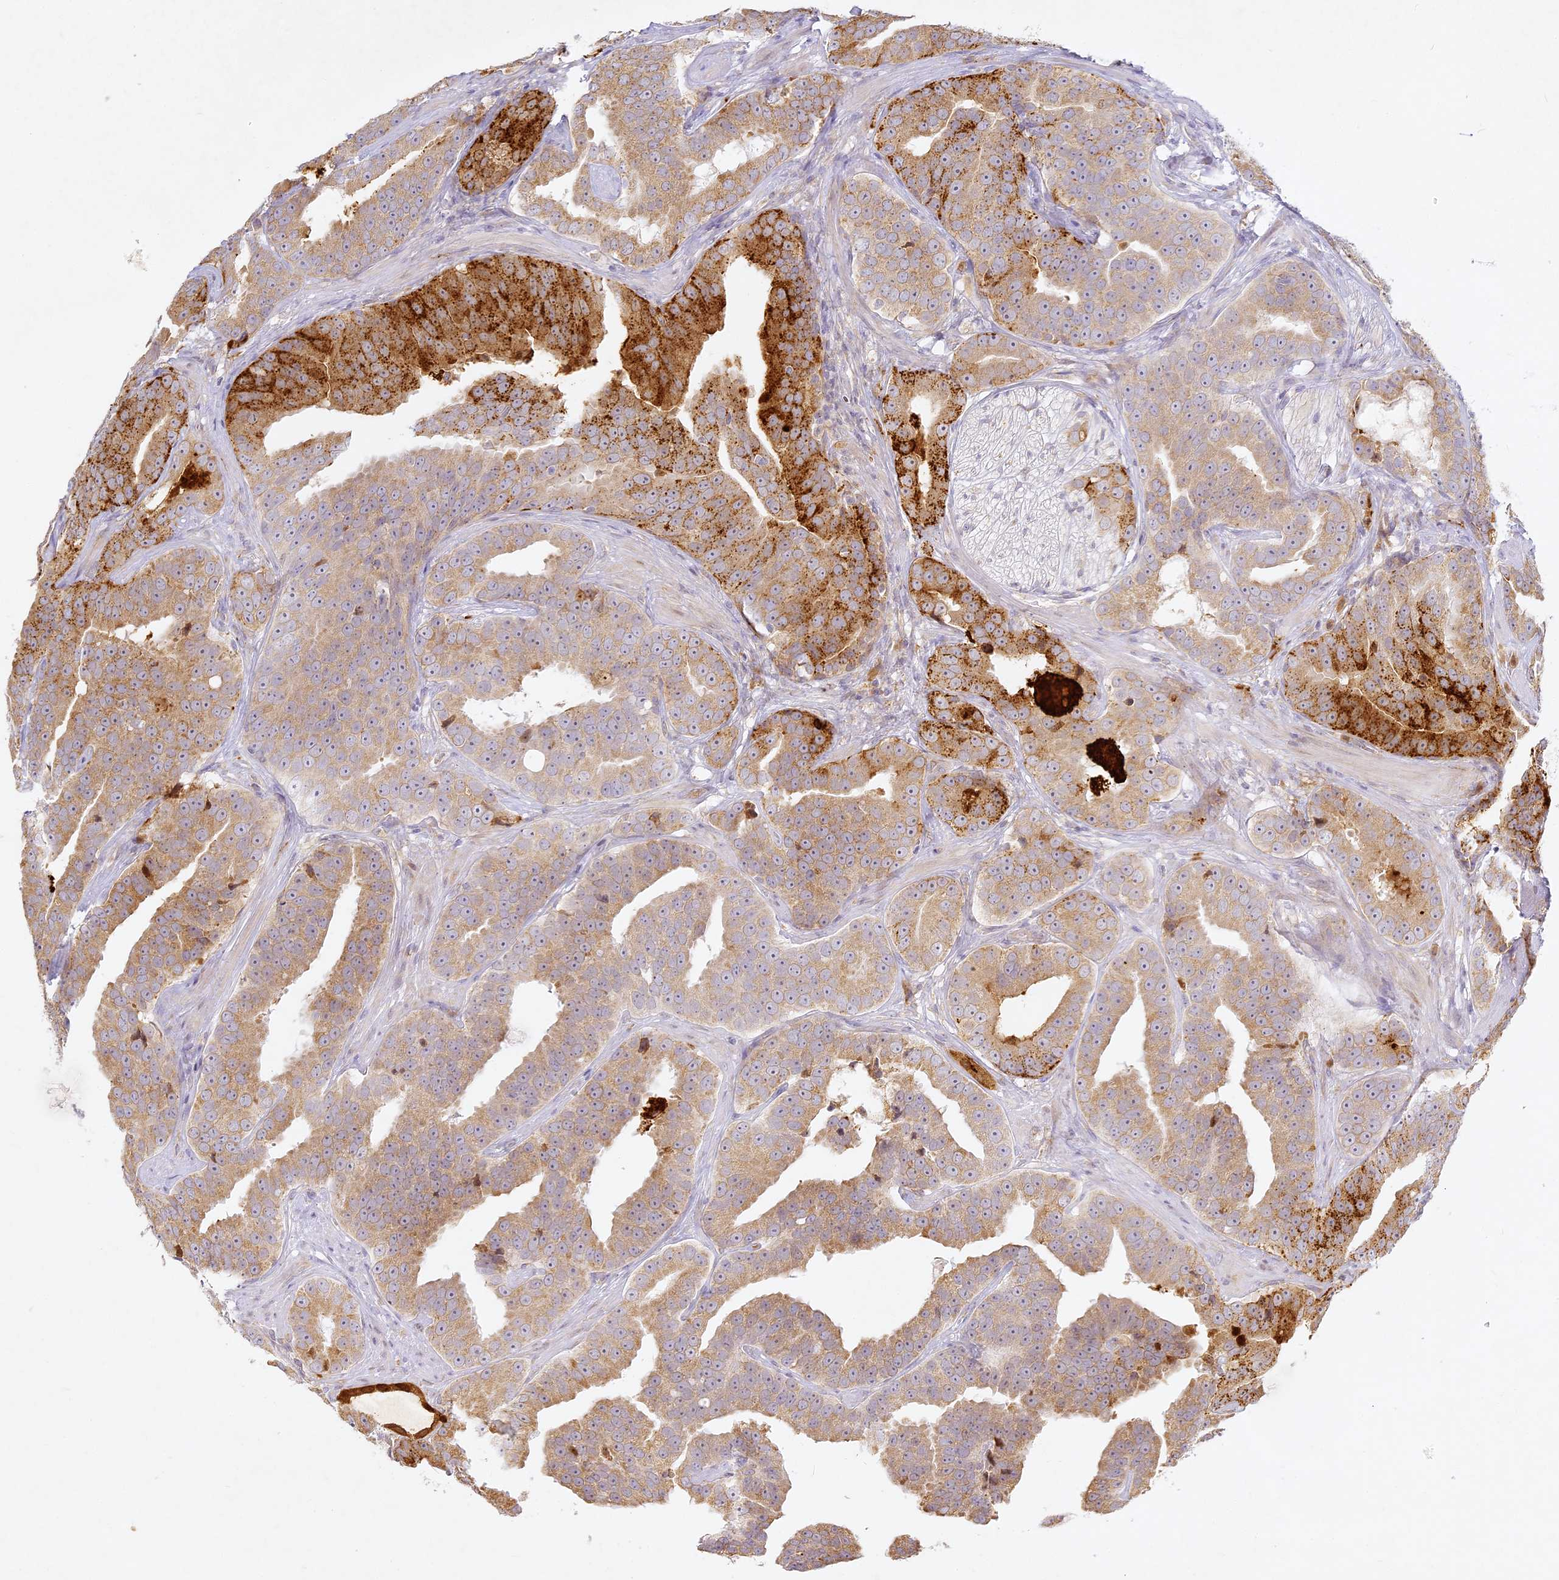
{"staining": {"intensity": "strong", "quantity": "25%-75%", "location": "cytoplasmic/membranous"}, "tissue": "prostate cancer", "cell_type": "Tumor cells", "image_type": "cancer", "snomed": [{"axis": "morphology", "description": "Adenocarcinoma, Low grade"}, {"axis": "topography", "description": "Prostate"}], "caption": "Protein expression analysis of low-grade adenocarcinoma (prostate) shows strong cytoplasmic/membranous positivity in approximately 25%-75% of tumor cells.", "gene": "SLC30A5", "patient": {"sex": "male", "age": 59}}